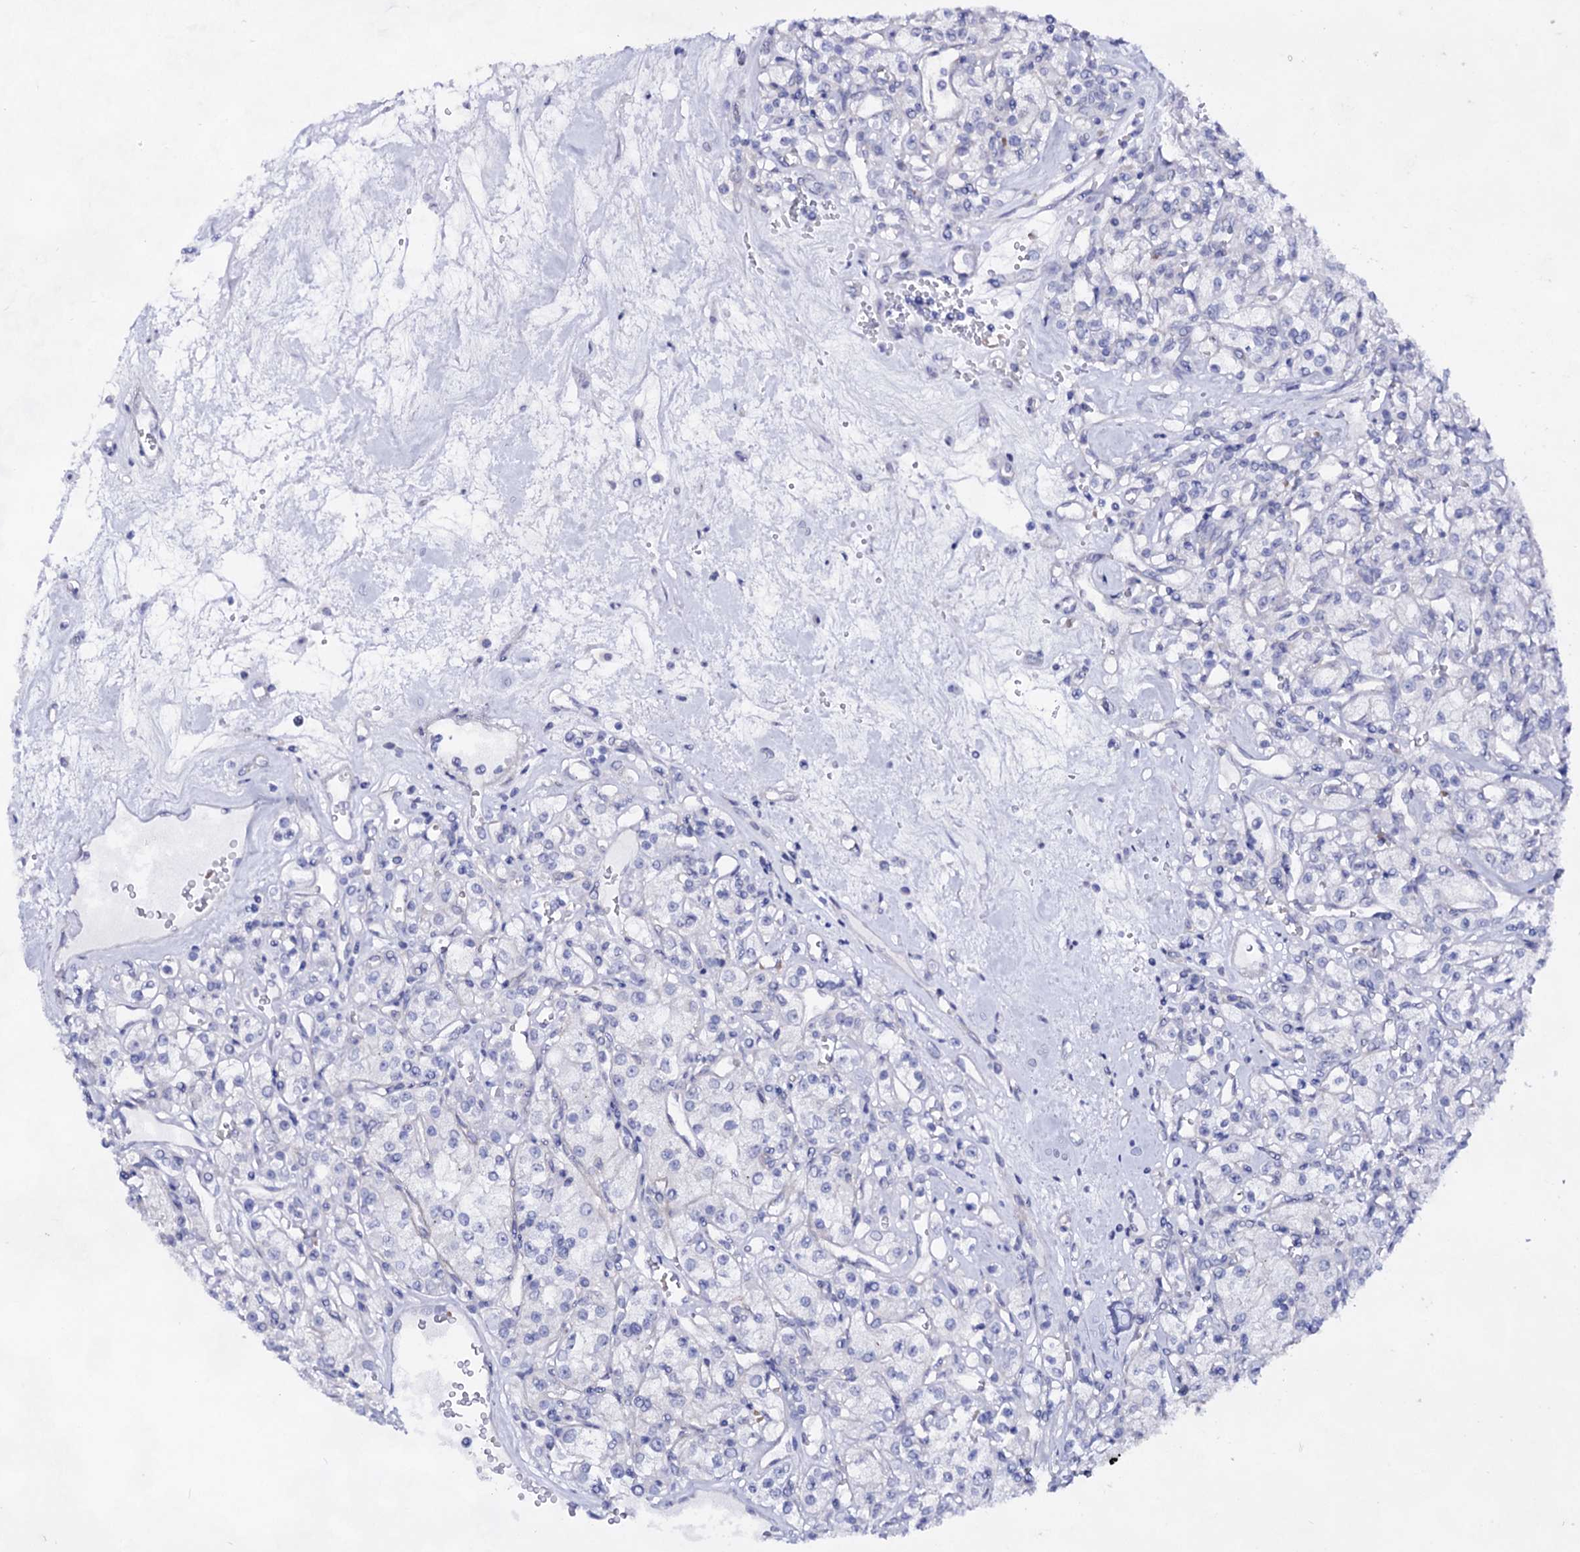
{"staining": {"intensity": "negative", "quantity": "none", "location": "none"}, "tissue": "renal cancer", "cell_type": "Tumor cells", "image_type": "cancer", "snomed": [{"axis": "morphology", "description": "Adenocarcinoma, NOS"}, {"axis": "topography", "description": "Kidney"}], "caption": "Immunohistochemistry of human adenocarcinoma (renal) reveals no expression in tumor cells.", "gene": "PLIN1", "patient": {"sex": "female", "age": 59}}